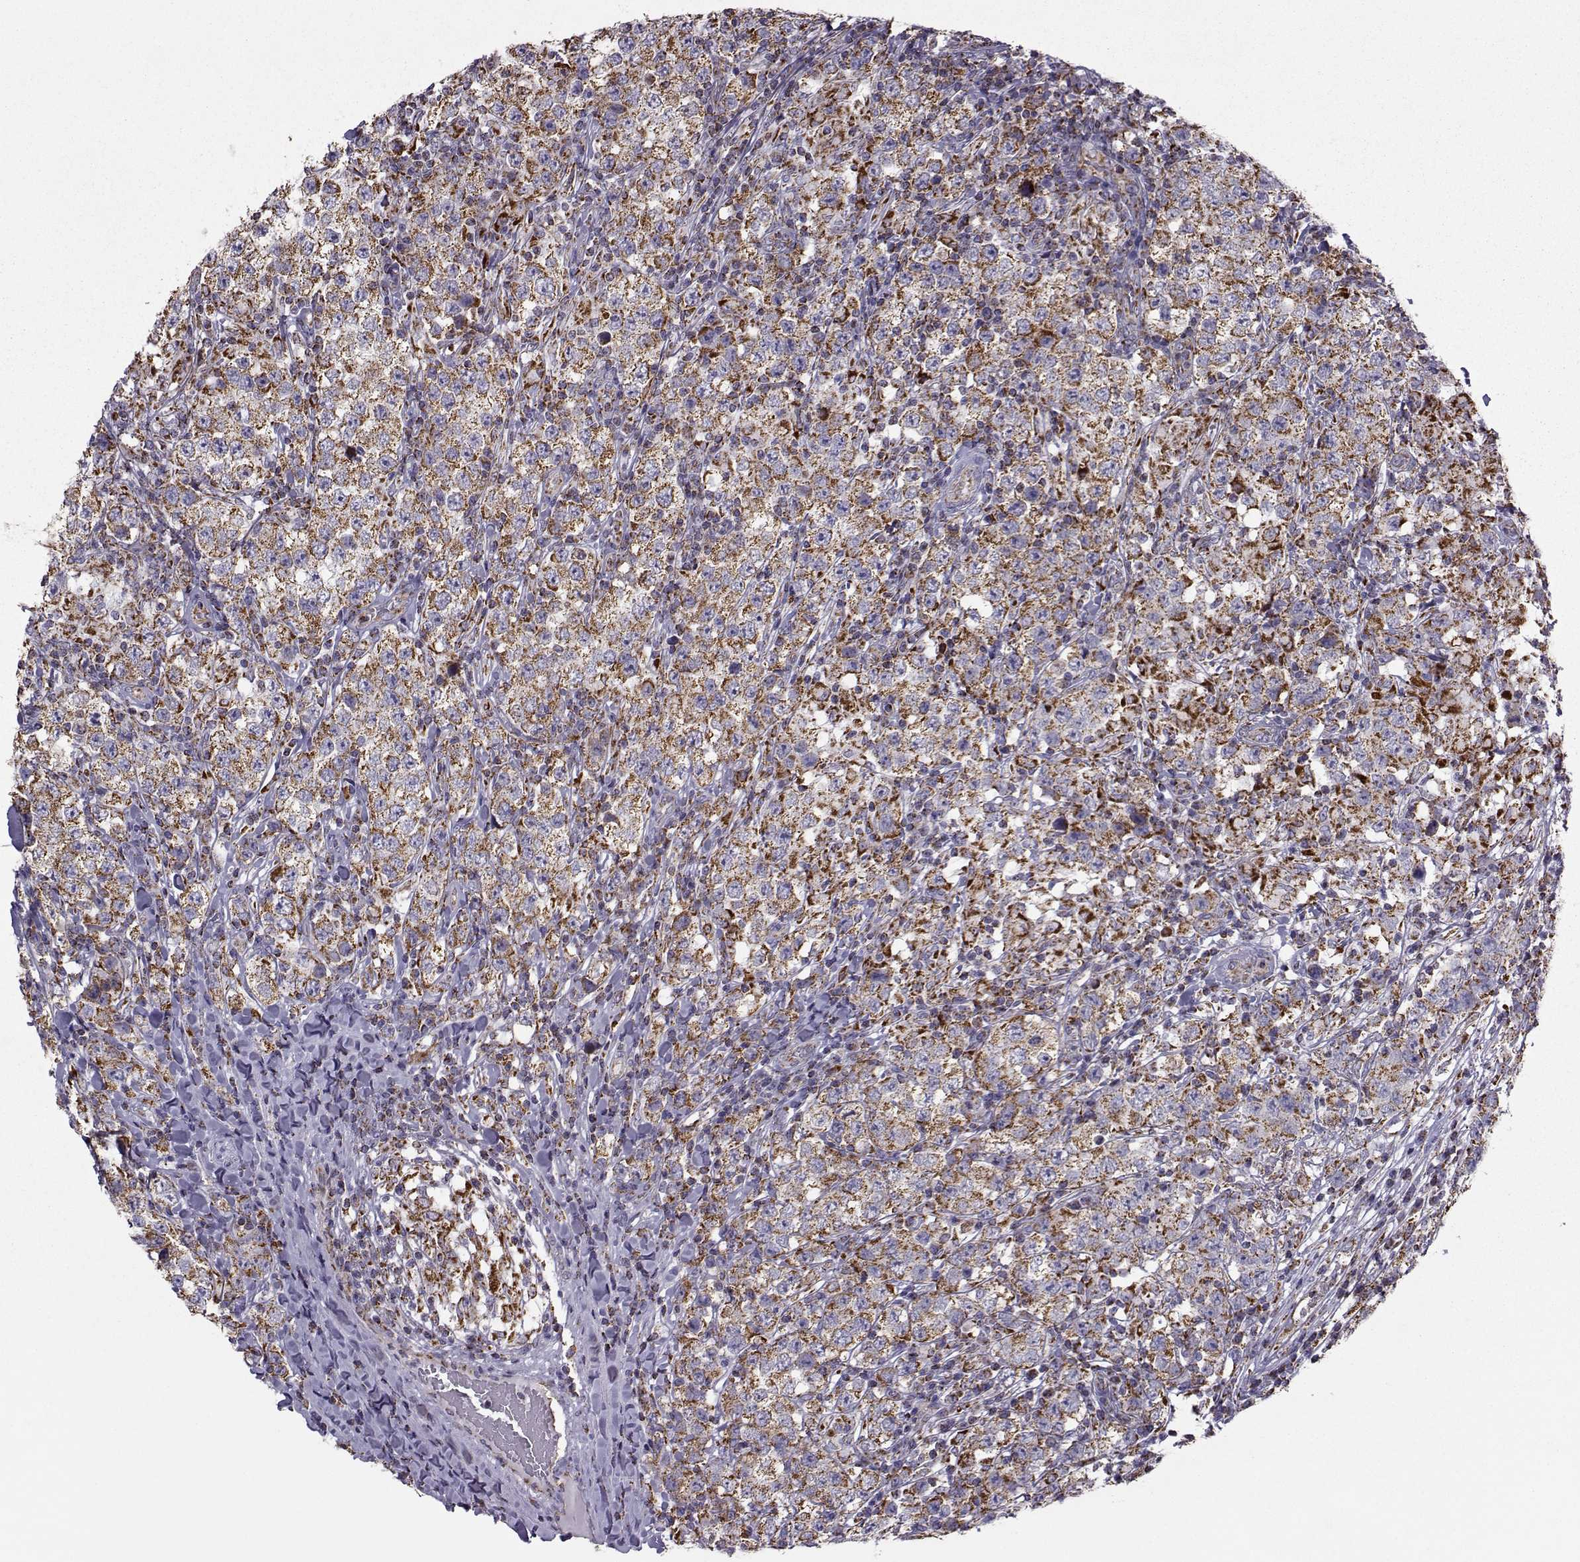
{"staining": {"intensity": "strong", "quantity": ">75%", "location": "cytoplasmic/membranous"}, "tissue": "testis cancer", "cell_type": "Tumor cells", "image_type": "cancer", "snomed": [{"axis": "morphology", "description": "Seminoma, NOS"}, {"axis": "morphology", "description": "Carcinoma, Embryonal, NOS"}, {"axis": "topography", "description": "Testis"}], "caption": "DAB (3,3'-diaminobenzidine) immunohistochemical staining of seminoma (testis) exhibits strong cytoplasmic/membranous protein staining in approximately >75% of tumor cells. The staining was performed using DAB (3,3'-diaminobenzidine) to visualize the protein expression in brown, while the nuclei were stained in blue with hematoxylin (Magnification: 20x).", "gene": "NECAB3", "patient": {"sex": "male", "age": 41}}